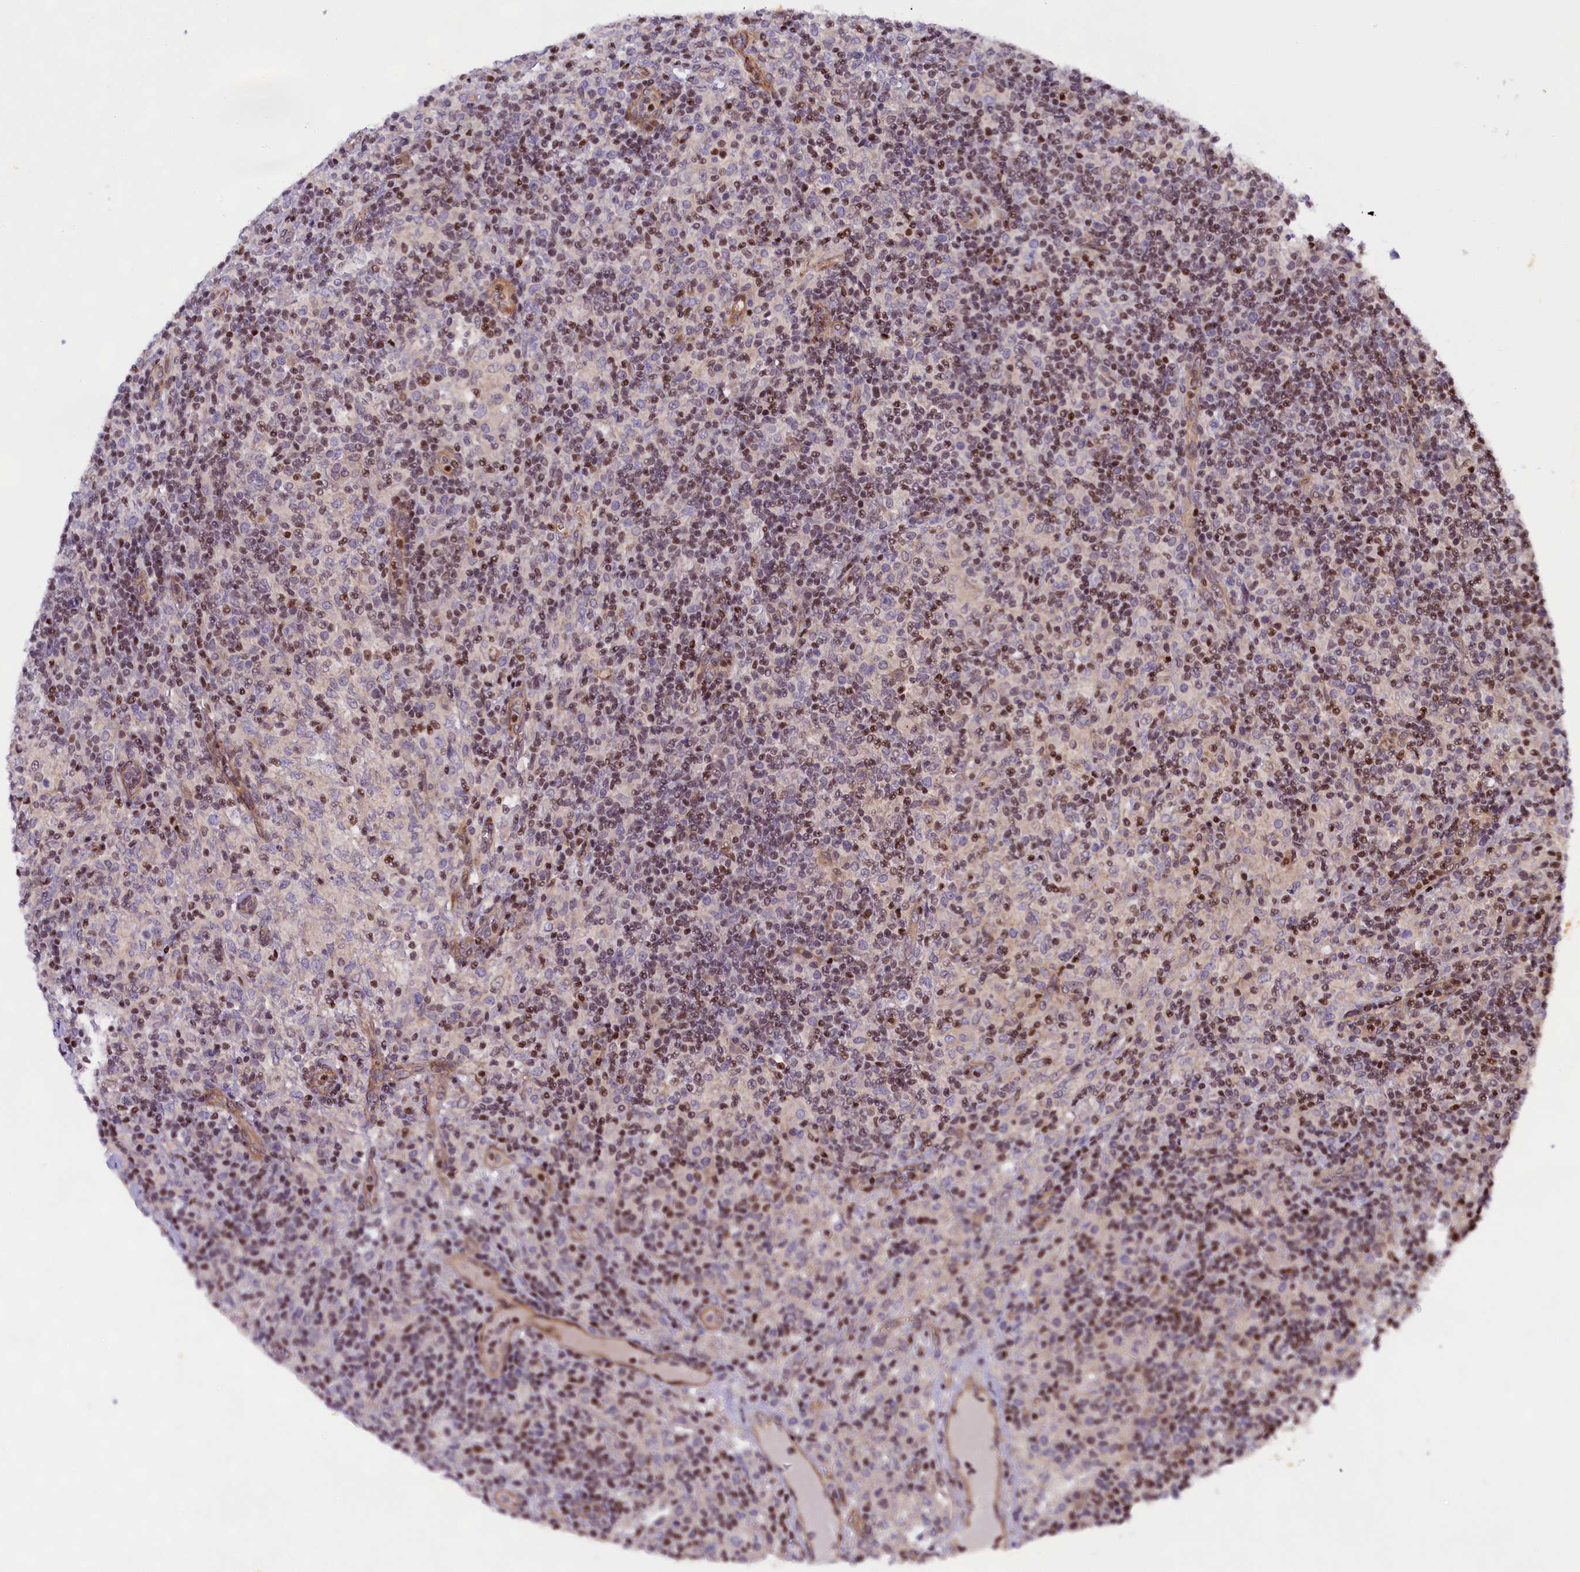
{"staining": {"intensity": "weak", "quantity": "<25%", "location": "cytoplasmic/membranous"}, "tissue": "lymphoma", "cell_type": "Tumor cells", "image_type": "cancer", "snomed": [{"axis": "morphology", "description": "Hodgkin's disease, NOS"}, {"axis": "topography", "description": "Lymph node"}], "caption": "This is an immunohistochemistry (IHC) image of human lymphoma. There is no staining in tumor cells.", "gene": "SP4", "patient": {"sex": "male", "age": 70}}